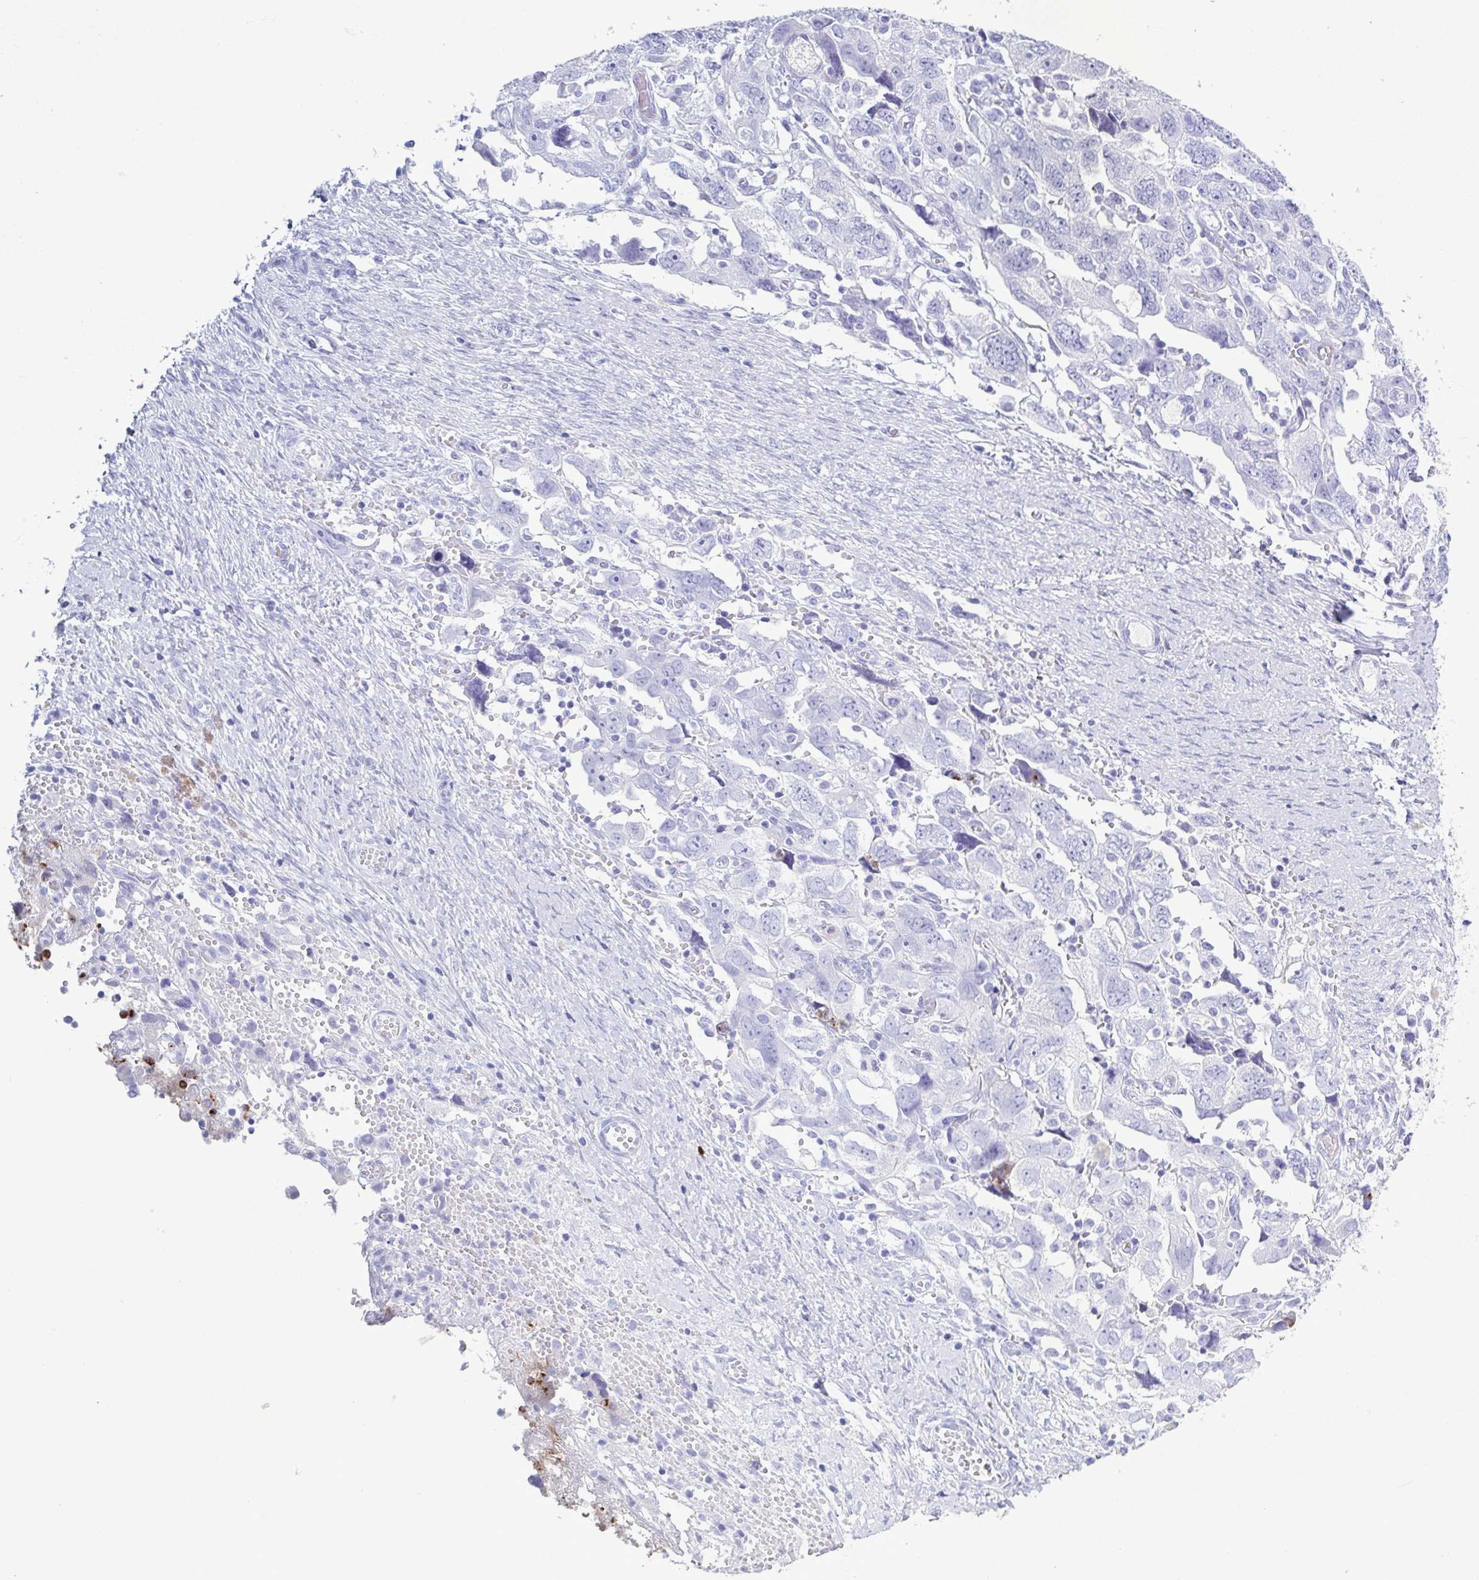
{"staining": {"intensity": "negative", "quantity": "none", "location": "none"}, "tissue": "ovarian cancer", "cell_type": "Tumor cells", "image_type": "cancer", "snomed": [{"axis": "morphology", "description": "Carcinoma, NOS"}, {"axis": "morphology", "description": "Cystadenocarcinoma, serous, NOS"}, {"axis": "topography", "description": "Ovary"}], "caption": "High power microscopy photomicrograph of an immunohistochemistry histopathology image of ovarian cancer, revealing no significant positivity in tumor cells.", "gene": "LTF", "patient": {"sex": "female", "age": 69}}